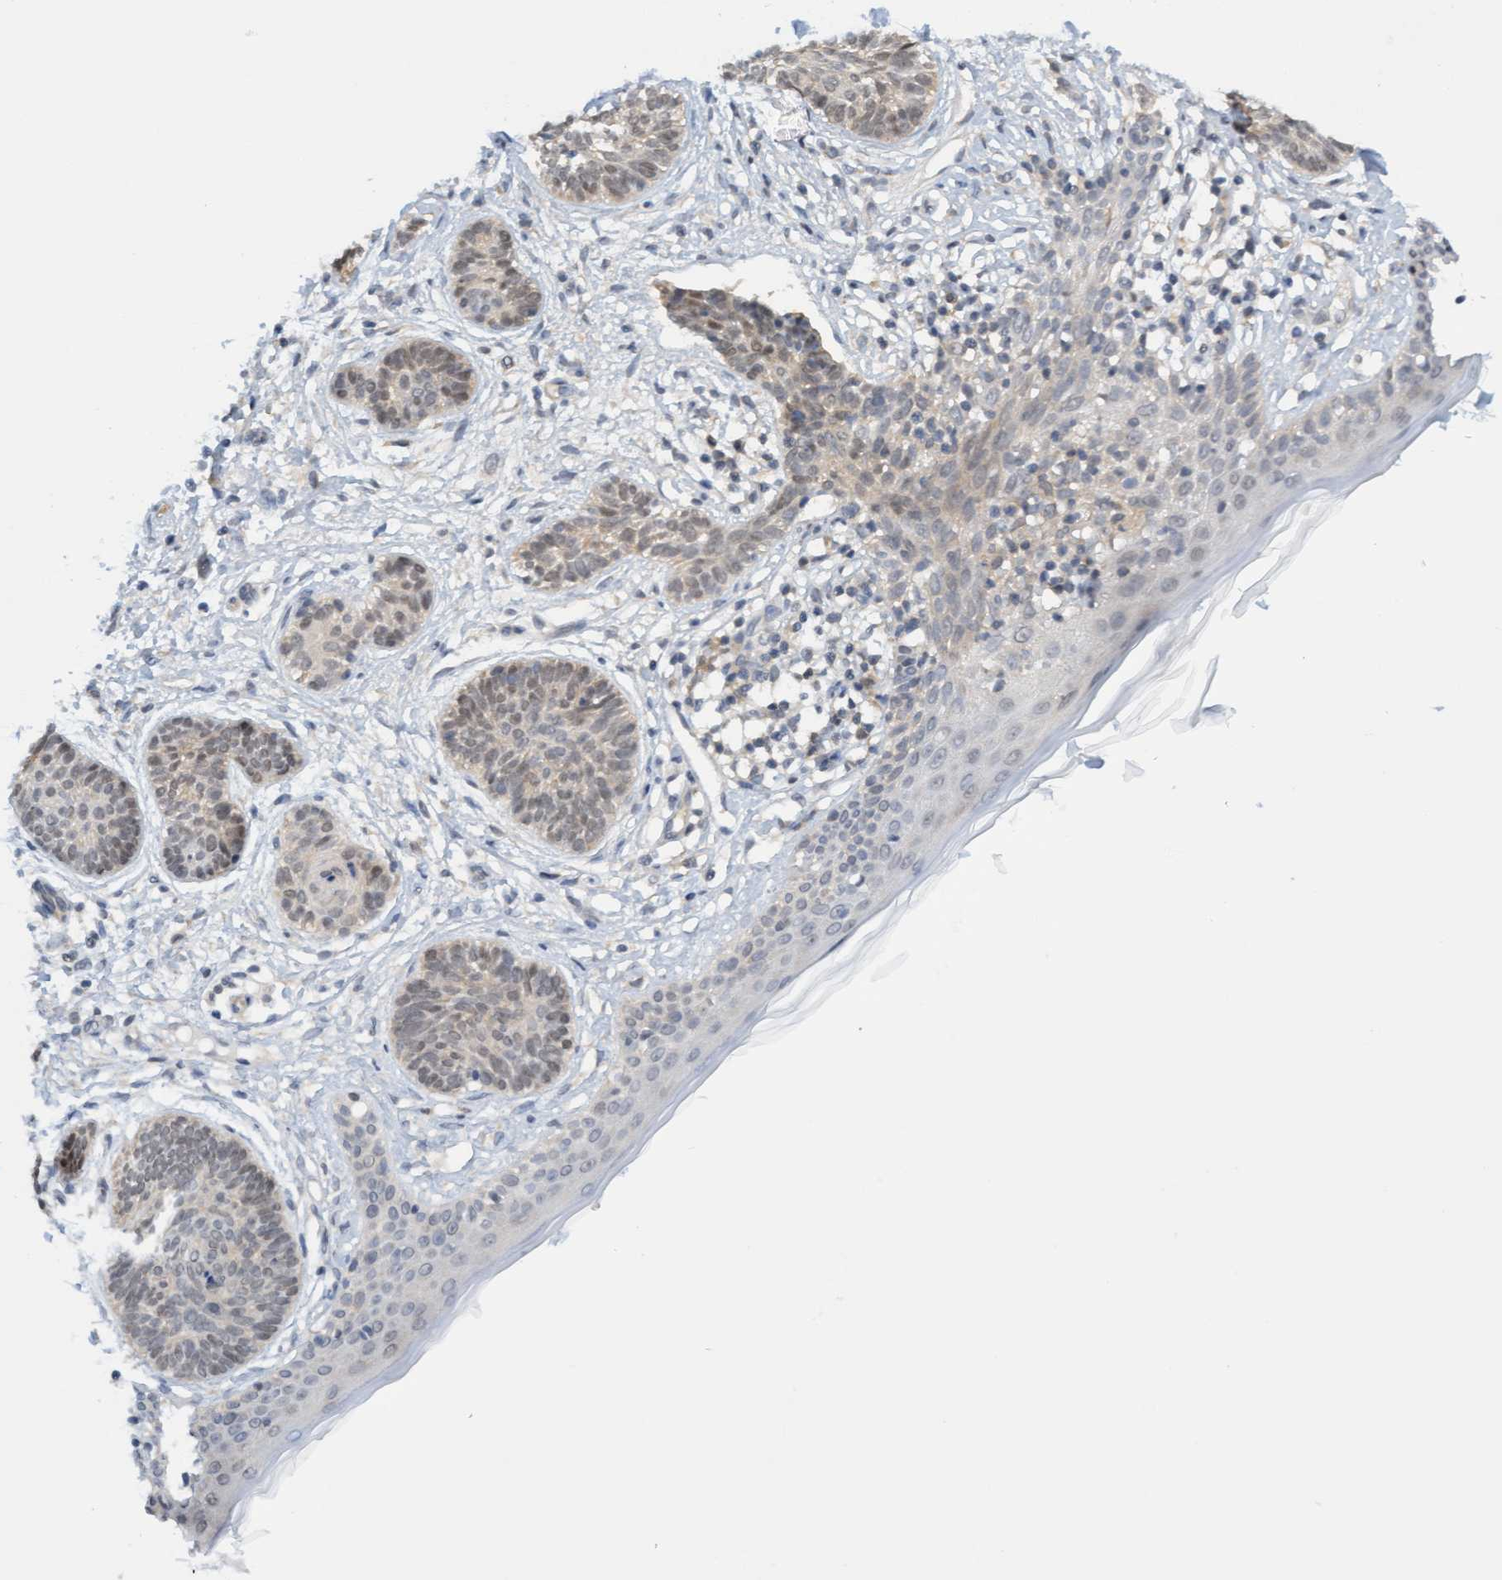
{"staining": {"intensity": "weak", "quantity": ">75%", "location": "cytoplasmic/membranous,nuclear"}, "tissue": "skin cancer", "cell_type": "Tumor cells", "image_type": "cancer", "snomed": [{"axis": "morphology", "description": "Normal tissue, NOS"}, {"axis": "morphology", "description": "Basal cell carcinoma"}, {"axis": "topography", "description": "Skin"}], "caption": "Approximately >75% of tumor cells in skin cancer exhibit weak cytoplasmic/membranous and nuclear protein staining as visualized by brown immunohistochemical staining.", "gene": "AMZ2", "patient": {"sex": "male", "age": 63}}